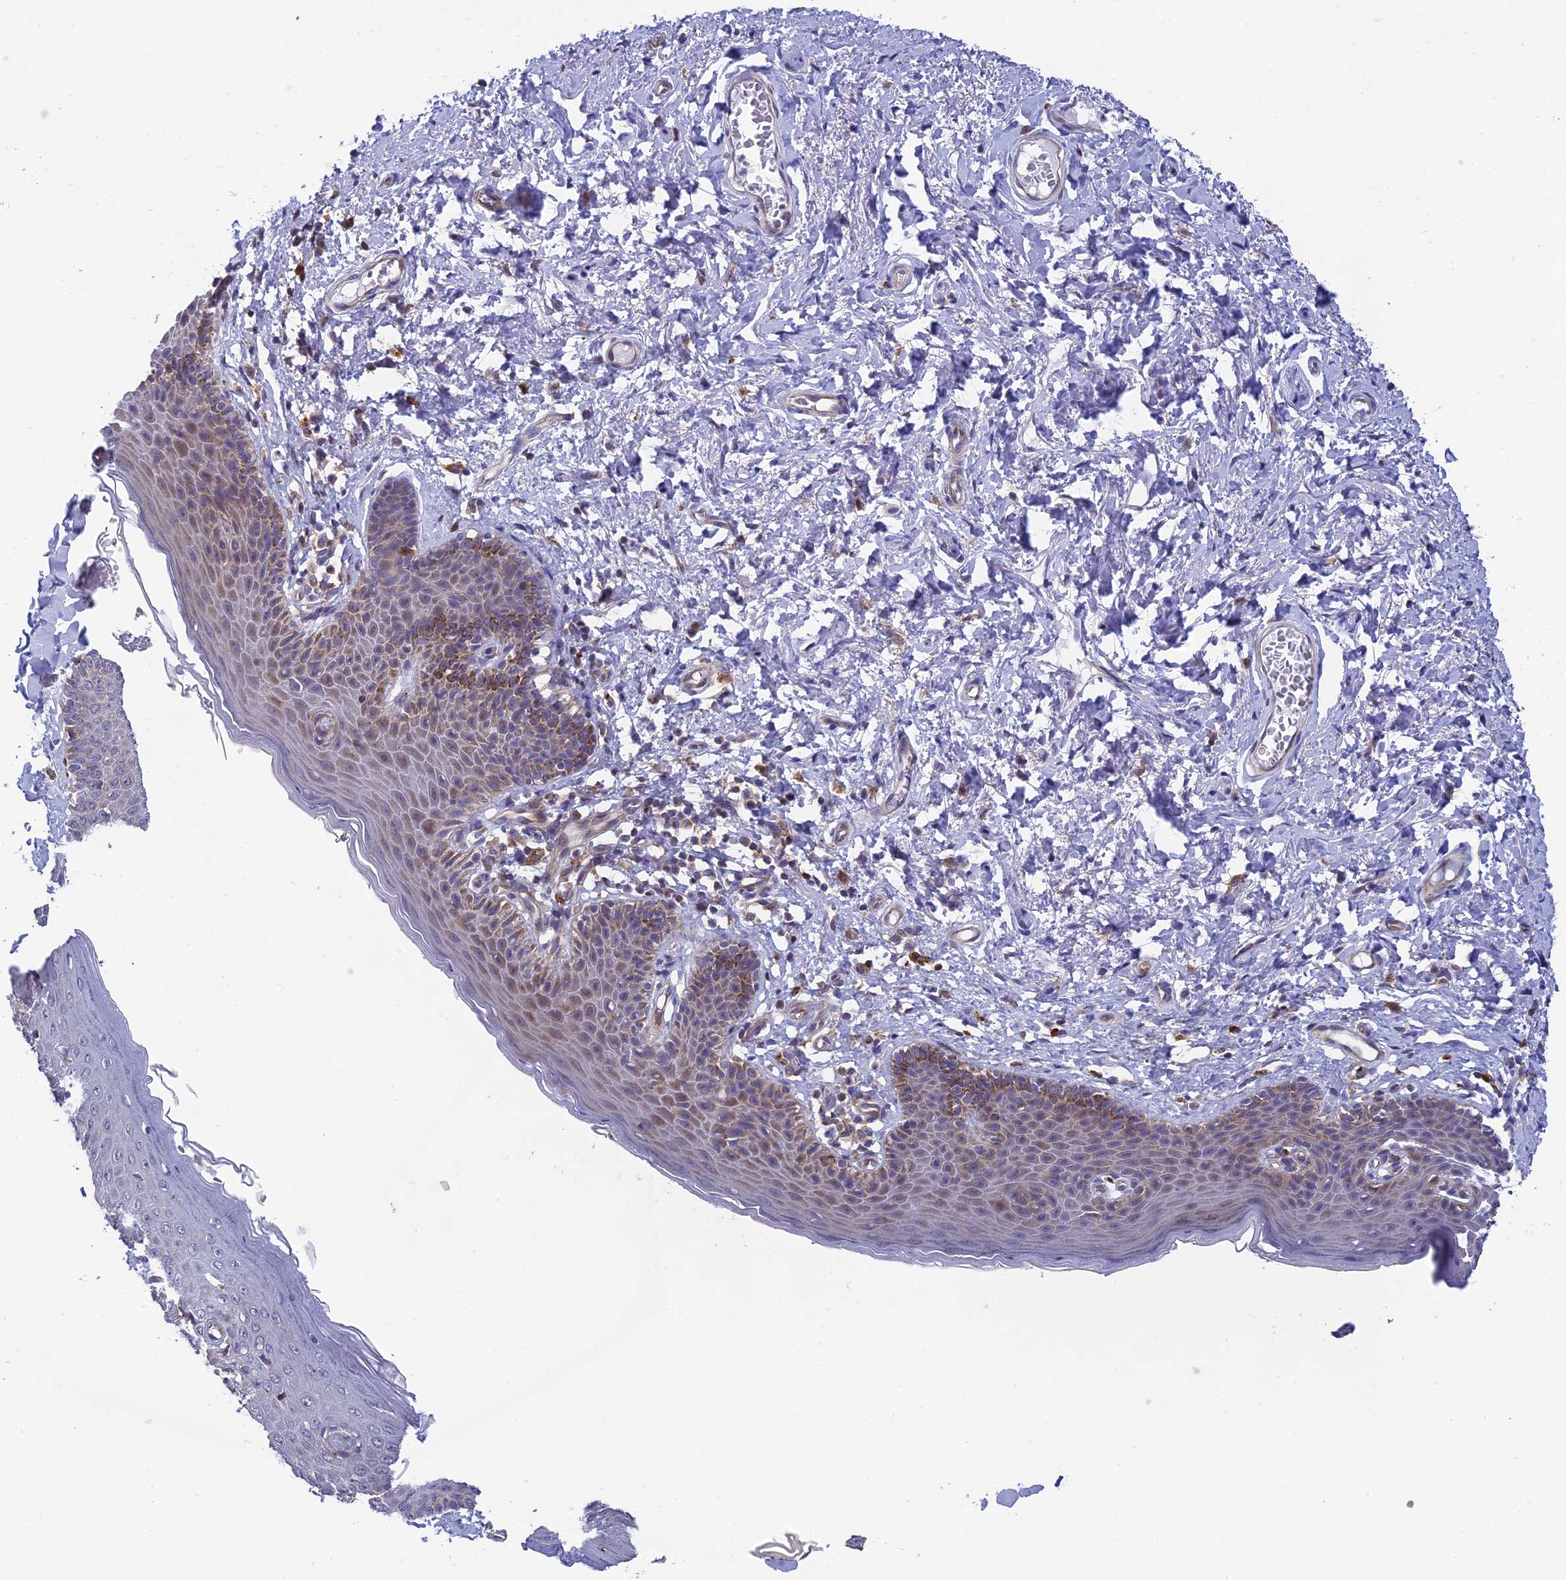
{"staining": {"intensity": "weak", "quantity": "25%-75%", "location": "cytoplasmic/membranous"}, "tissue": "skin", "cell_type": "Epidermal cells", "image_type": "normal", "snomed": [{"axis": "morphology", "description": "Normal tissue, NOS"}, {"axis": "topography", "description": "Vulva"}], "caption": "Immunohistochemical staining of unremarkable skin exhibits low levels of weak cytoplasmic/membranous staining in approximately 25%-75% of epidermal cells.", "gene": "BLTP2", "patient": {"sex": "female", "age": 66}}